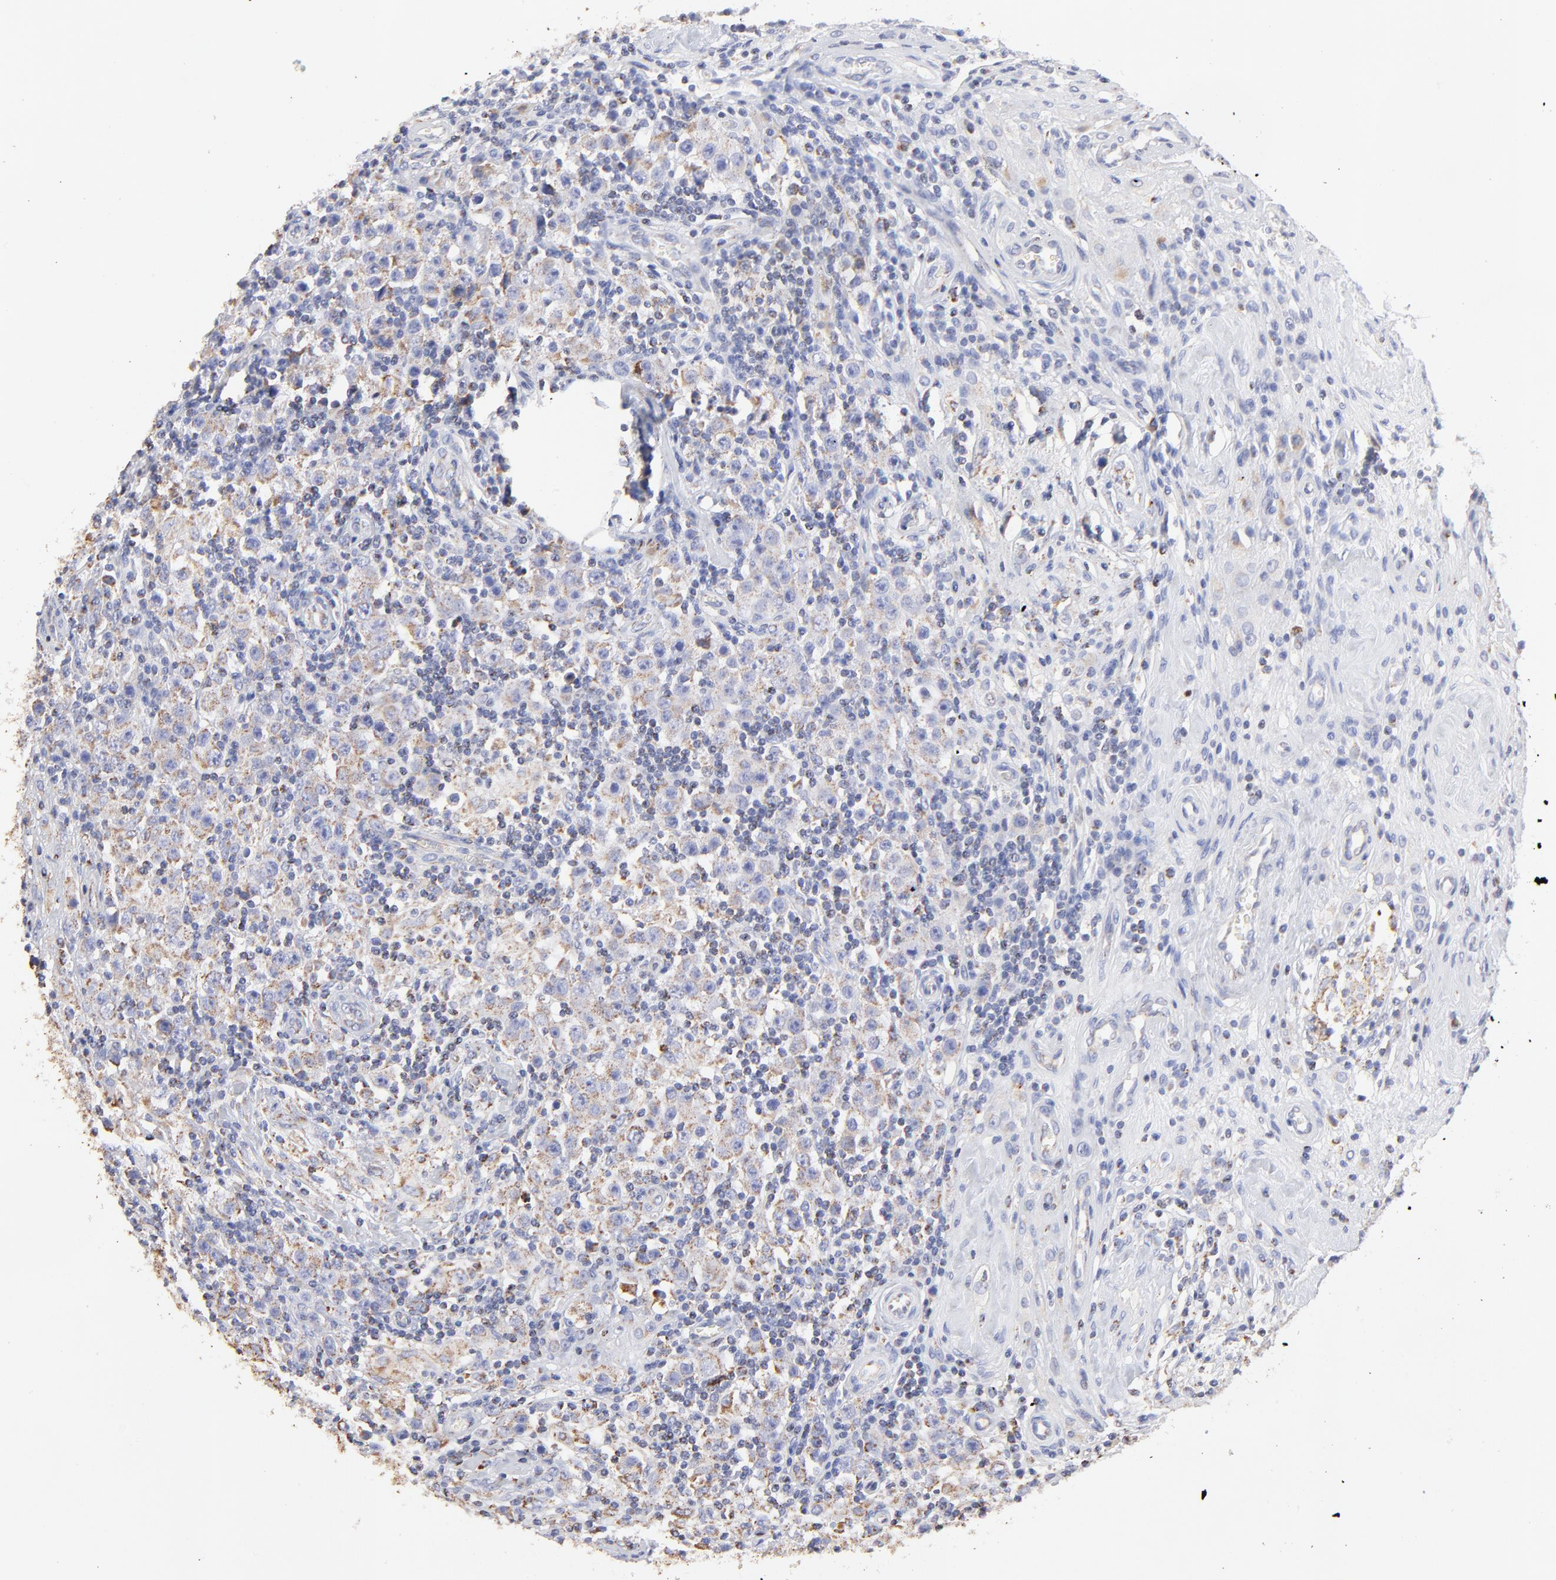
{"staining": {"intensity": "weak", "quantity": ">75%", "location": "cytoplasmic/membranous"}, "tissue": "testis cancer", "cell_type": "Tumor cells", "image_type": "cancer", "snomed": [{"axis": "morphology", "description": "Seminoma, NOS"}, {"axis": "topography", "description": "Testis"}], "caption": "Protein staining by IHC exhibits weak cytoplasmic/membranous staining in about >75% of tumor cells in seminoma (testis). (DAB (3,3'-diaminobenzidine) IHC with brightfield microscopy, high magnification).", "gene": "COX4I1", "patient": {"sex": "male", "age": 32}}